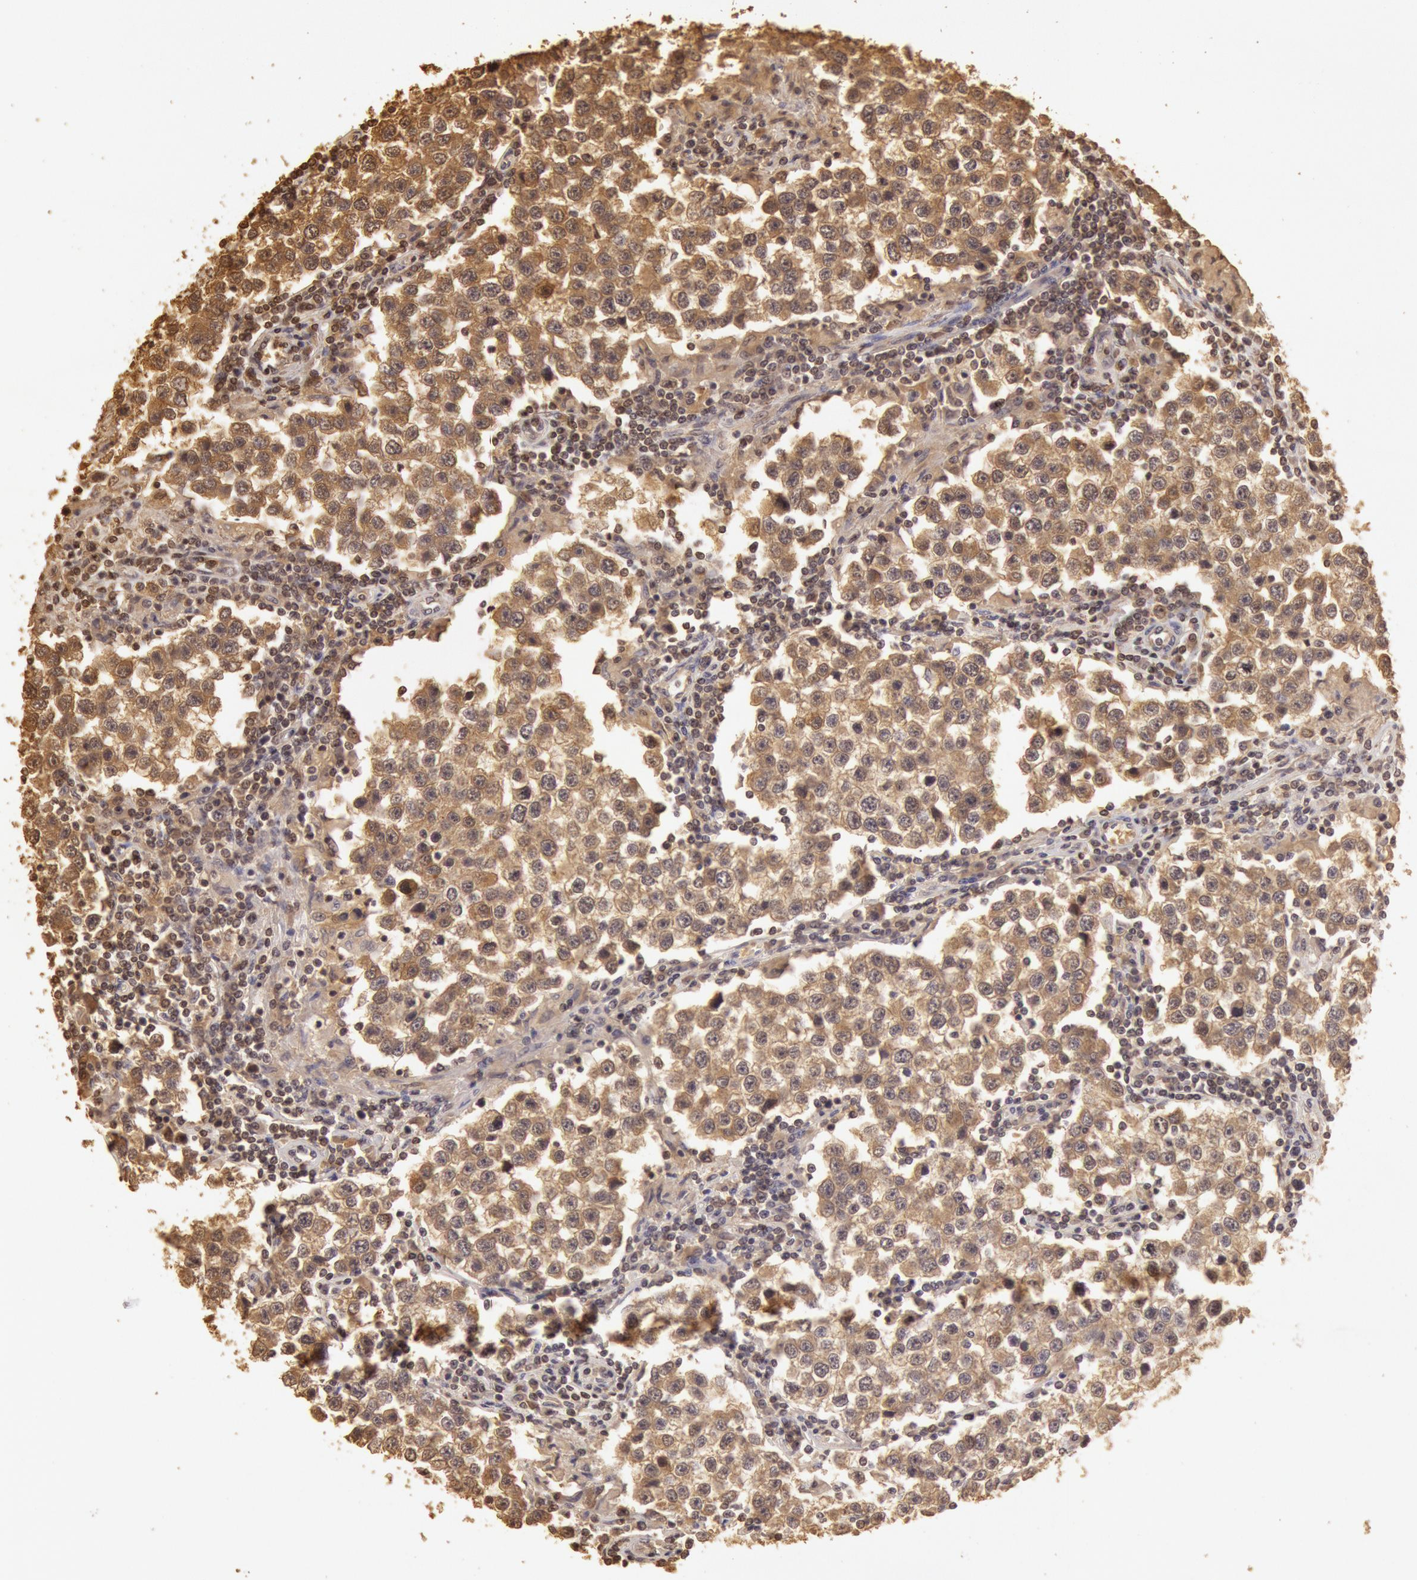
{"staining": {"intensity": "moderate", "quantity": ">75%", "location": "cytoplasmic/membranous"}, "tissue": "testis cancer", "cell_type": "Tumor cells", "image_type": "cancer", "snomed": [{"axis": "morphology", "description": "Seminoma, NOS"}, {"axis": "topography", "description": "Testis"}], "caption": "A high-resolution image shows immunohistochemistry staining of testis cancer (seminoma), which reveals moderate cytoplasmic/membranous staining in about >75% of tumor cells.", "gene": "SOD1", "patient": {"sex": "male", "age": 36}}